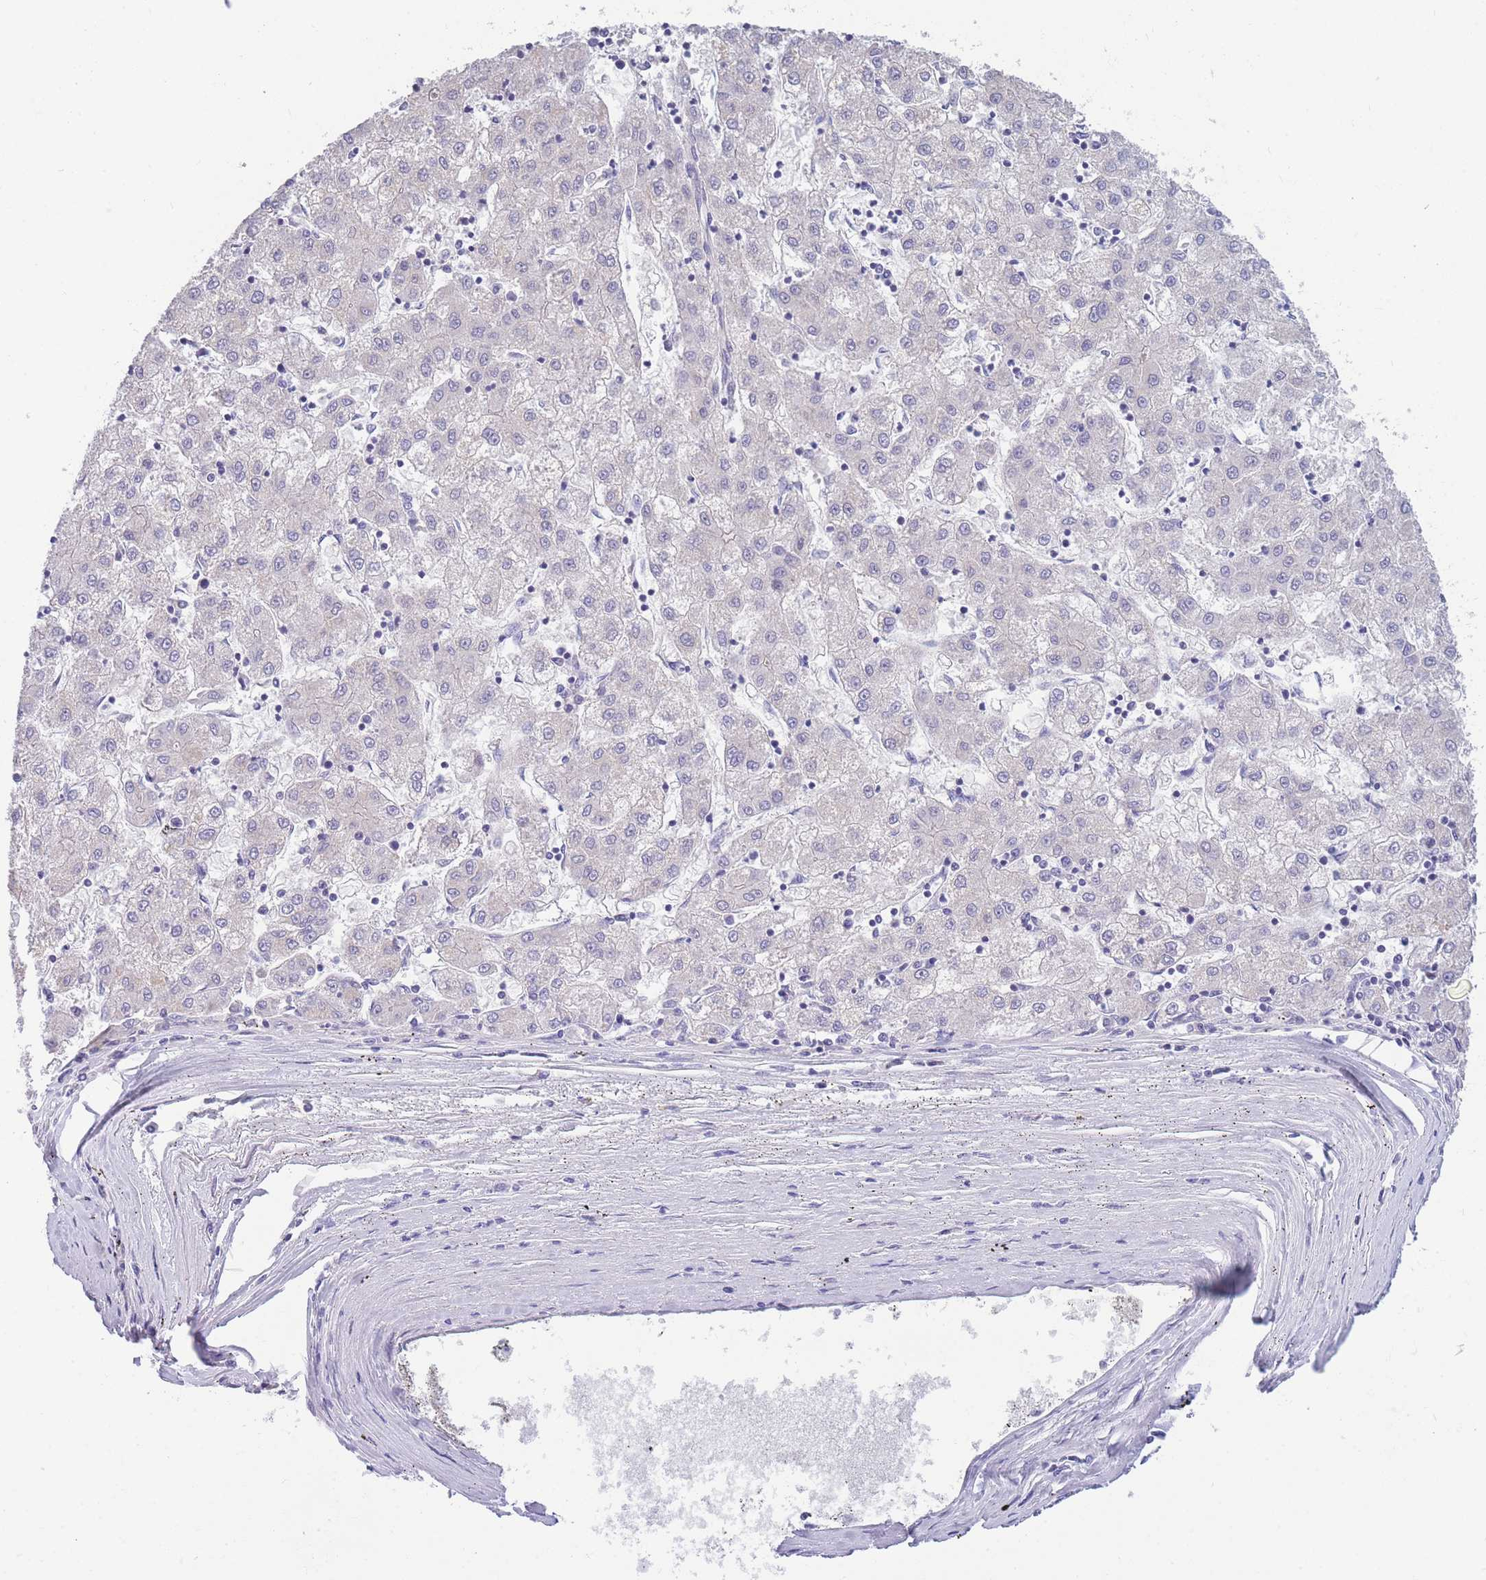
{"staining": {"intensity": "negative", "quantity": "none", "location": "none"}, "tissue": "liver cancer", "cell_type": "Tumor cells", "image_type": "cancer", "snomed": [{"axis": "morphology", "description": "Carcinoma, Hepatocellular, NOS"}, {"axis": "topography", "description": "Liver"}], "caption": "Protein analysis of hepatocellular carcinoma (liver) shows no significant positivity in tumor cells.", "gene": "DHRS11", "patient": {"sex": "male", "age": 72}}